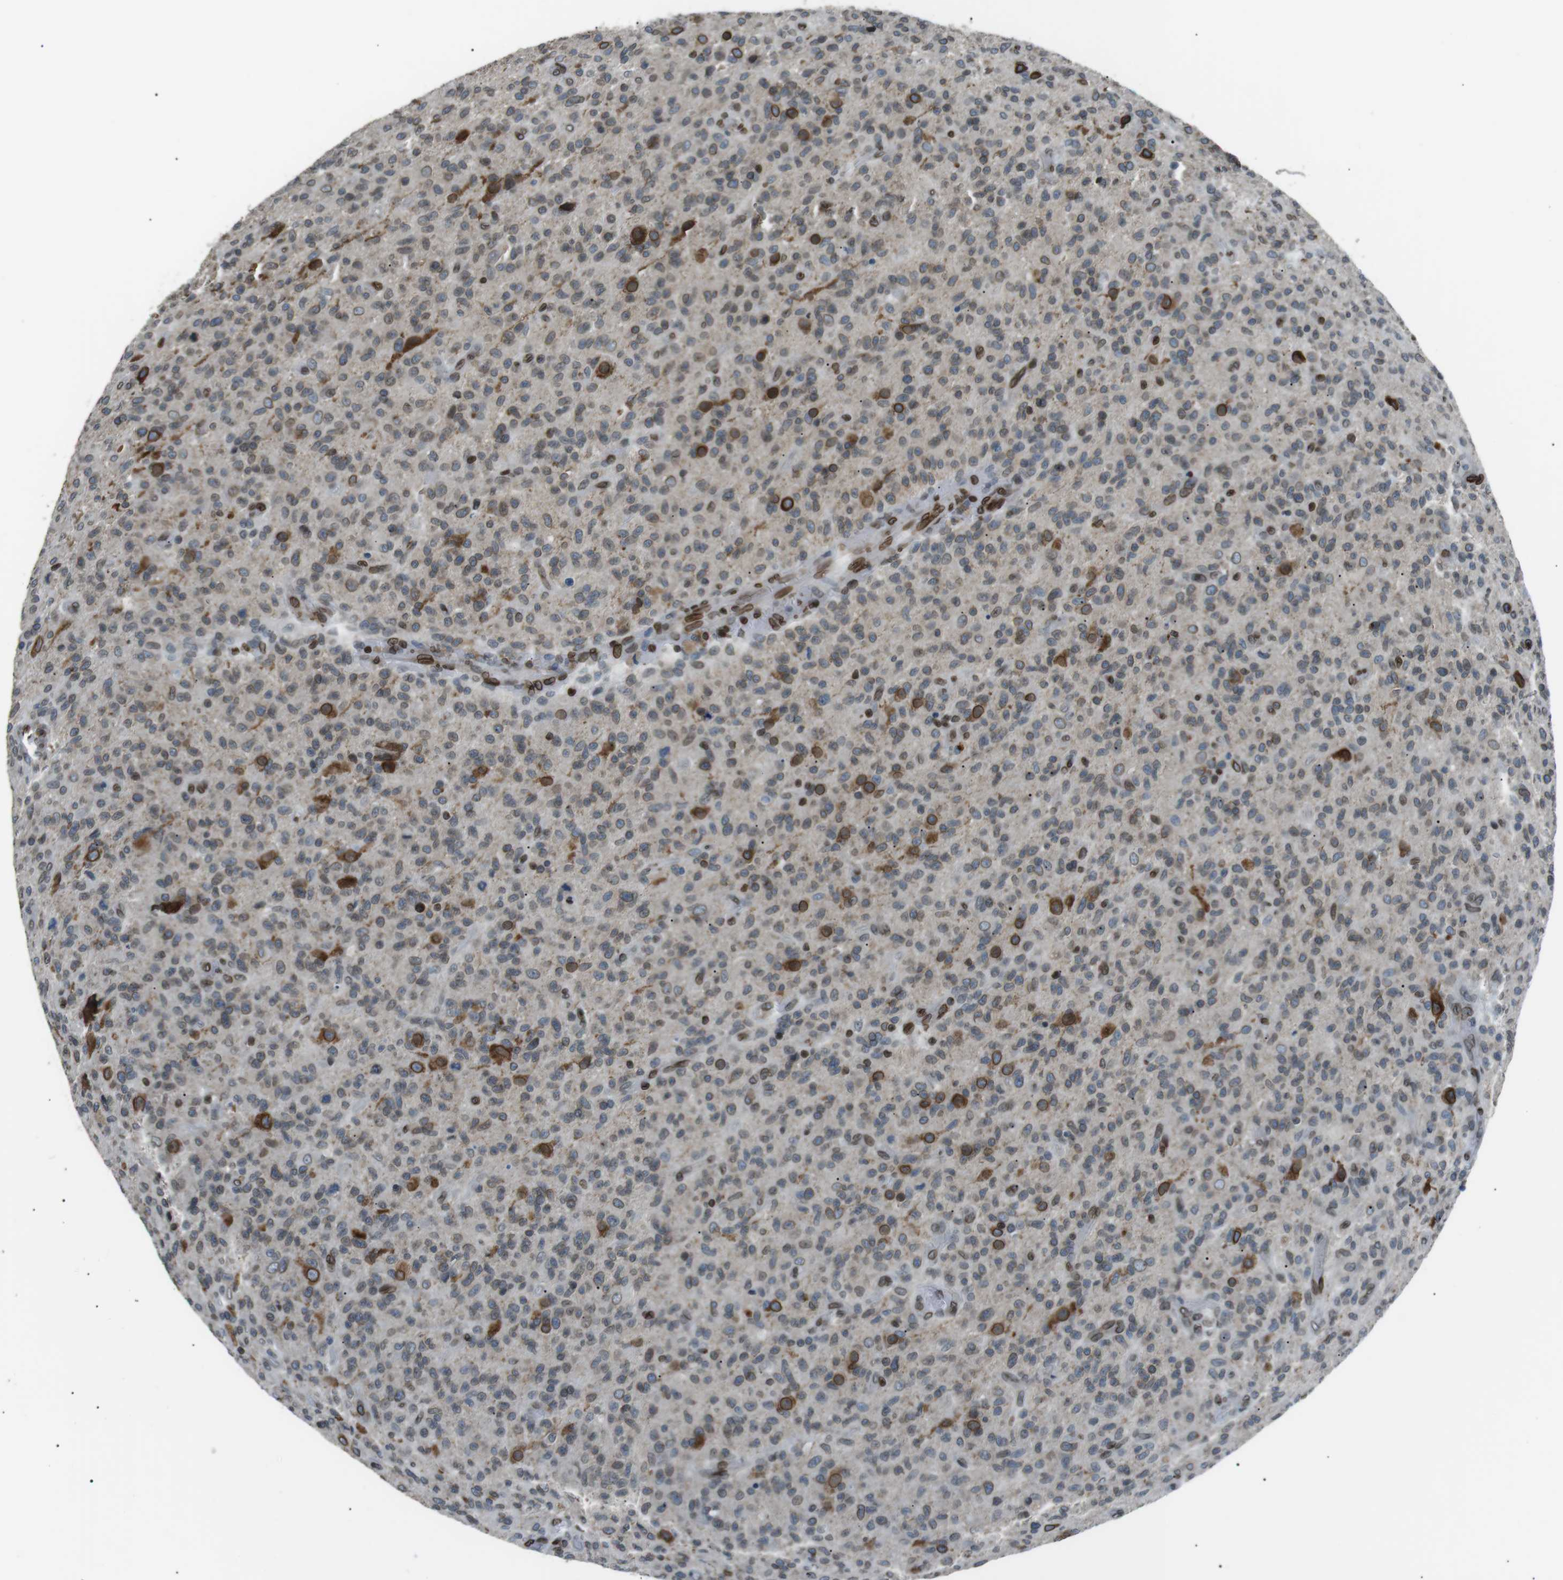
{"staining": {"intensity": "moderate", "quantity": "25%-75%", "location": "cytoplasmic/membranous,nuclear"}, "tissue": "glioma", "cell_type": "Tumor cells", "image_type": "cancer", "snomed": [{"axis": "morphology", "description": "Glioma, malignant, High grade"}, {"axis": "topography", "description": "Brain"}], "caption": "Tumor cells demonstrate moderate cytoplasmic/membranous and nuclear expression in approximately 25%-75% of cells in high-grade glioma (malignant).", "gene": "TMX4", "patient": {"sex": "male", "age": 71}}